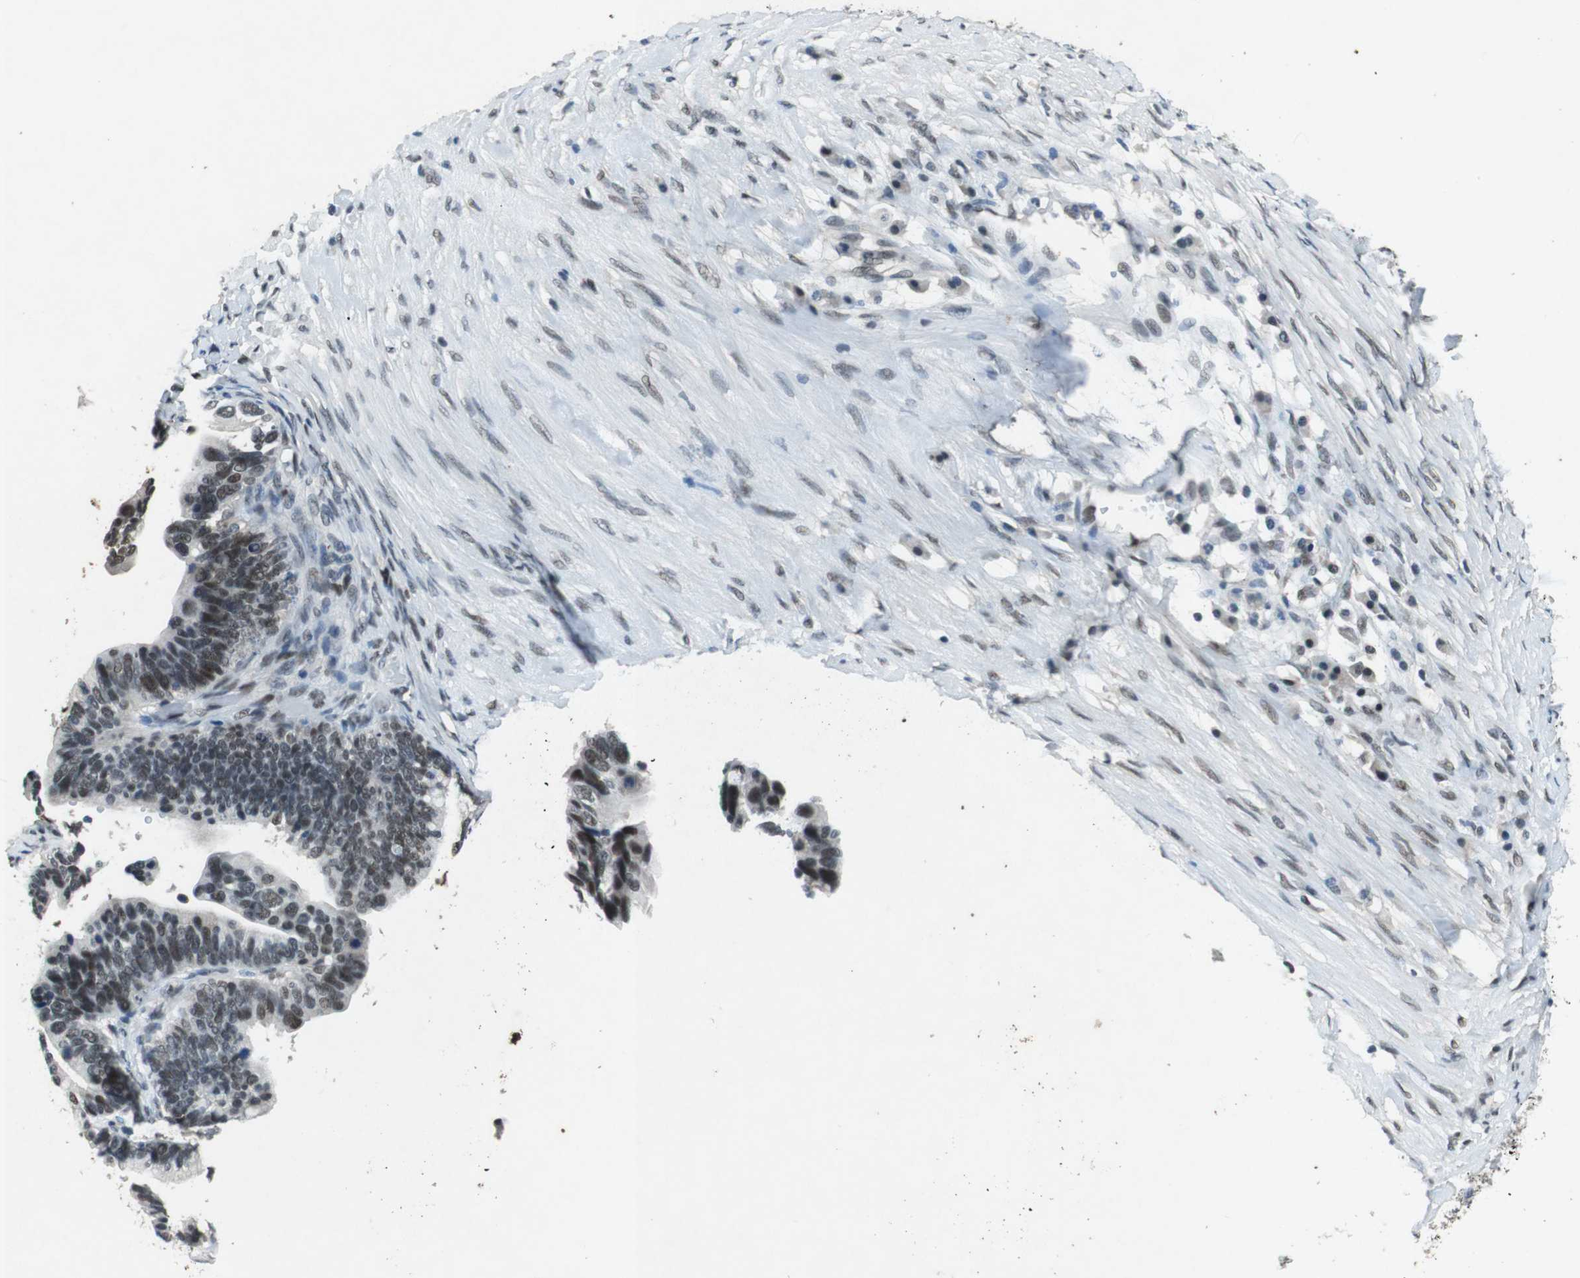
{"staining": {"intensity": "weak", "quantity": ">75%", "location": "nuclear"}, "tissue": "ovarian cancer", "cell_type": "Tumor cells", "image_type": "cancer", "snomed": [{"axis": "morphology", "description": "Cystadenocarcinoma, serous, NOS"}, {"axis": "topography", "description": "Ovary"}], "caption": "This image displays immunohistochemistry (IHC) staining of human ovarian cancer, with low weak nuclear expression in approximately >75% of tumor cells.", "gene": "USP7", "patient": {"sex": "female", "age": 56}}